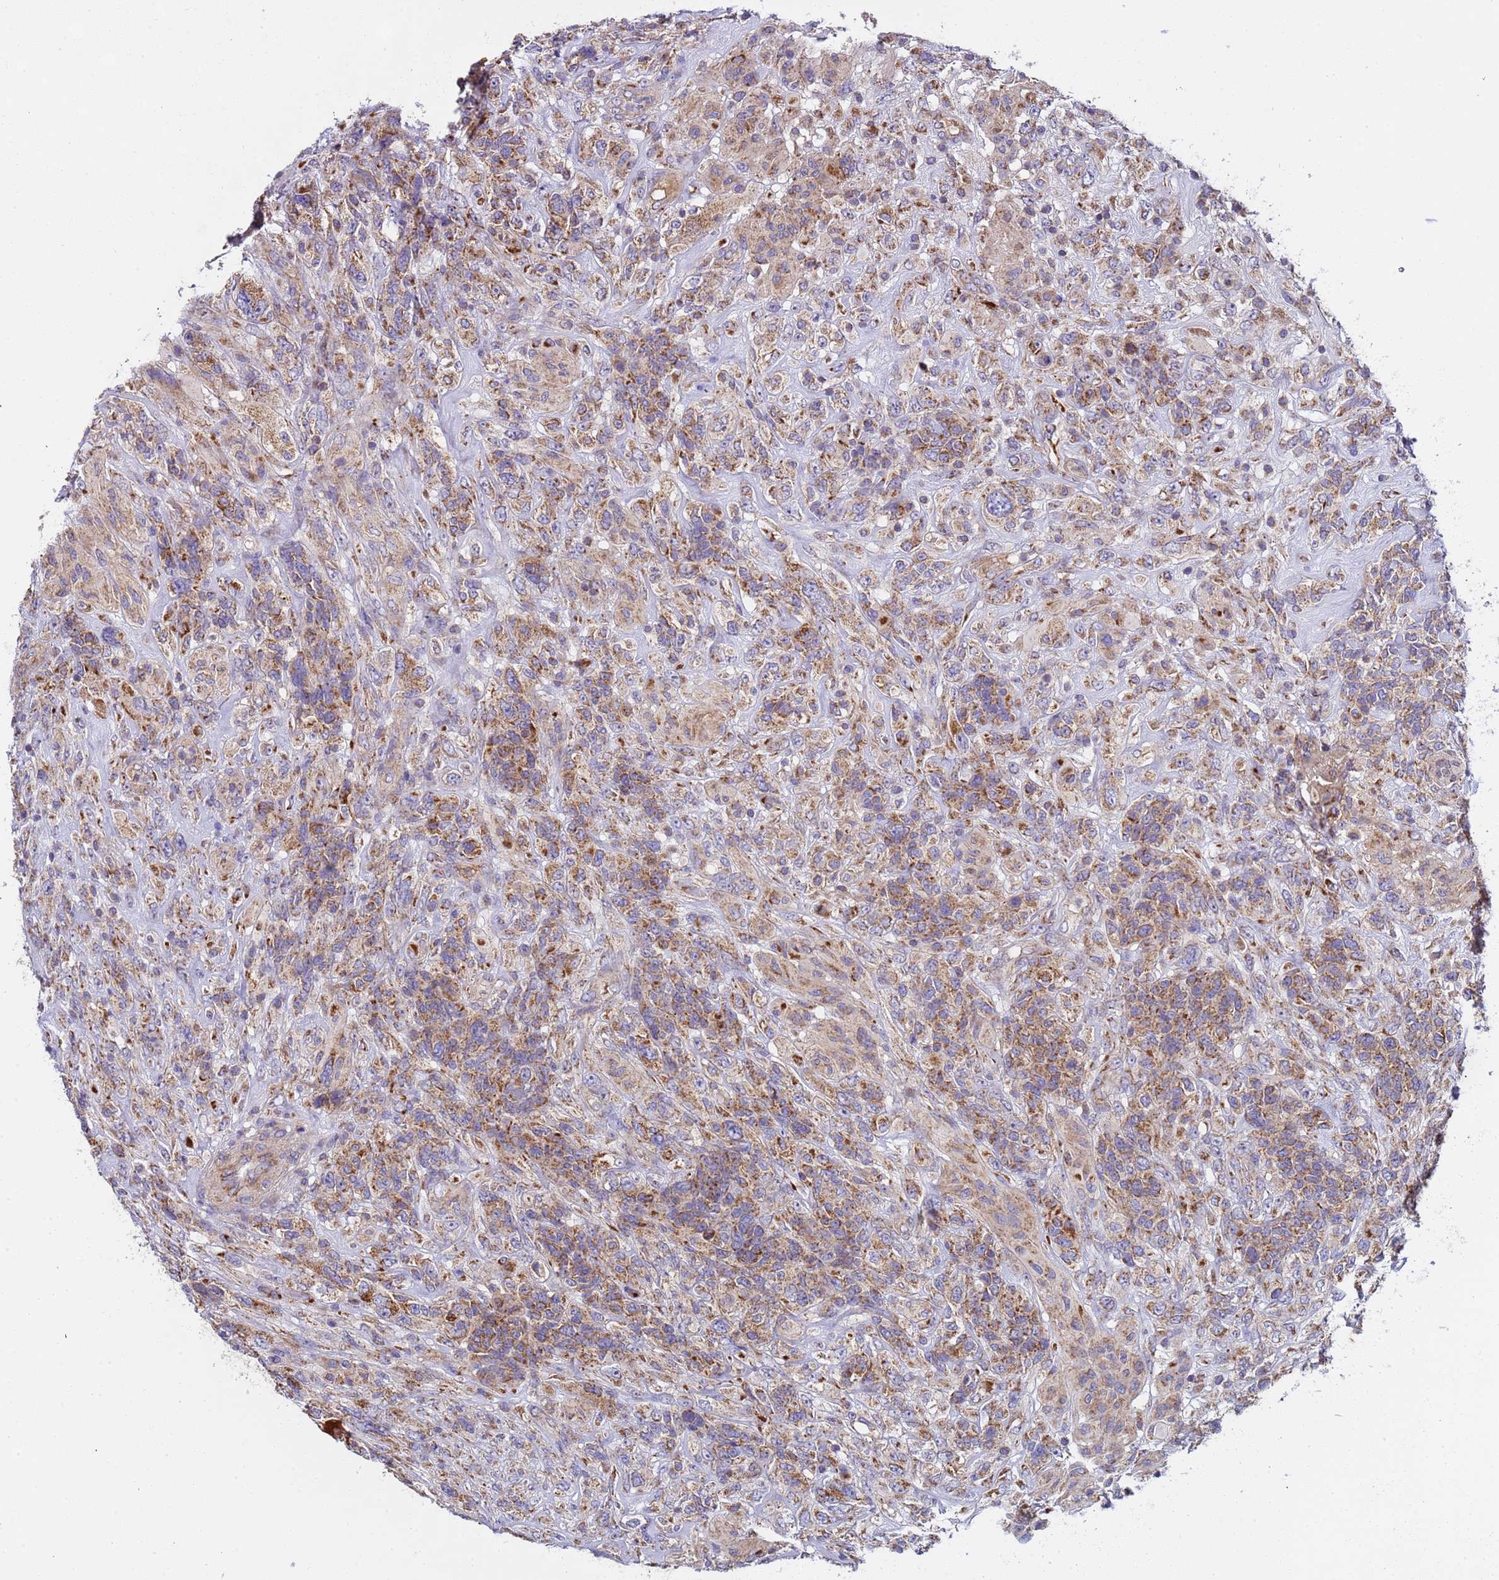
{"staining": {"intensity": "moderate", "quantity": "25%-75%", "location": "cytoplasmic/membranous"}, "tissue": "glioma", "cell_type": "Tumor cells", "image_type": "cancer", "snomed": [{"axis": "morphology", "description": "Glioma, malignant, High grade"}, {"axis": "topography", "description": "Brain"}], "caption": "A brown stain labels moderate cytoplasmic/membranous expression of a protein in human glioma tumor cells. (DAB = brown stain, brightfield microscopy at high magnification).", "gene": "TMEM126A", "patient": {"sex": "male", "age": 61}}